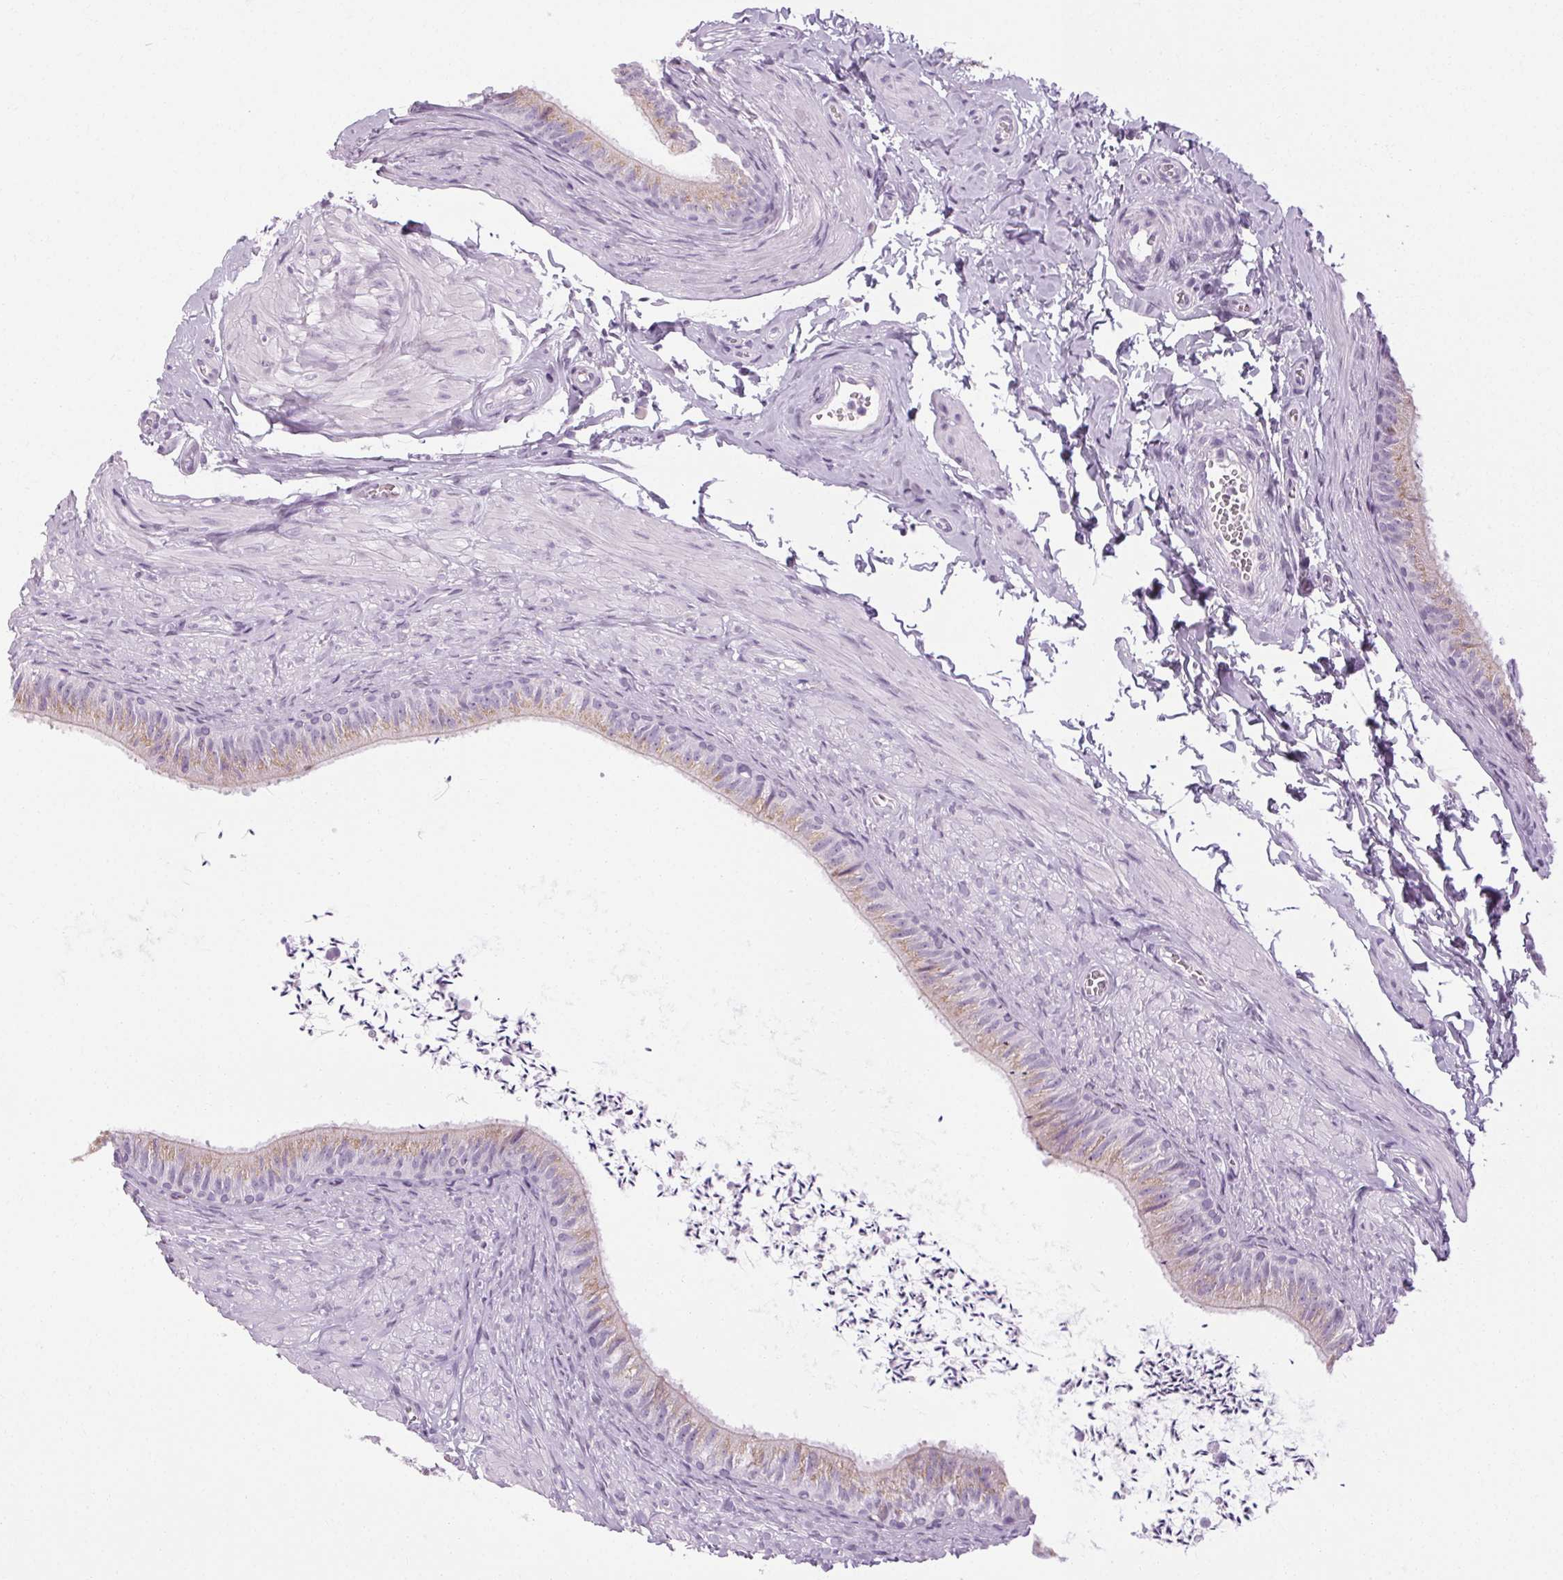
{"staining": {"intensity": "weak", "quantity": "25%-75%", "location": "cytoplasmic/membranous"}, "tissue": "epididymis", "cell_type": "Glandular cells", "image_type": "normal", "snomed": [{"axis": "morphology", "description": "Normal tissue, NOS"}, {"axis": "topography", "description": "Epididymis, spermatic cord, NOS"}, {"axis": "topography", "description": "Epididymis"}, {"axis": "topography", "description": "Peripheral nerve tissue"}], "caption": "Immunohistochemical staining of normal human epididymis reveals low levels of weak cytoplasmic/membranous positivity in about 25%-75% of glandular cells. (brown staining indicates protein expression, while blue staining denotes nuclei).", "gene": "POMC", "patient": {"sex": "male", "age": 29}}